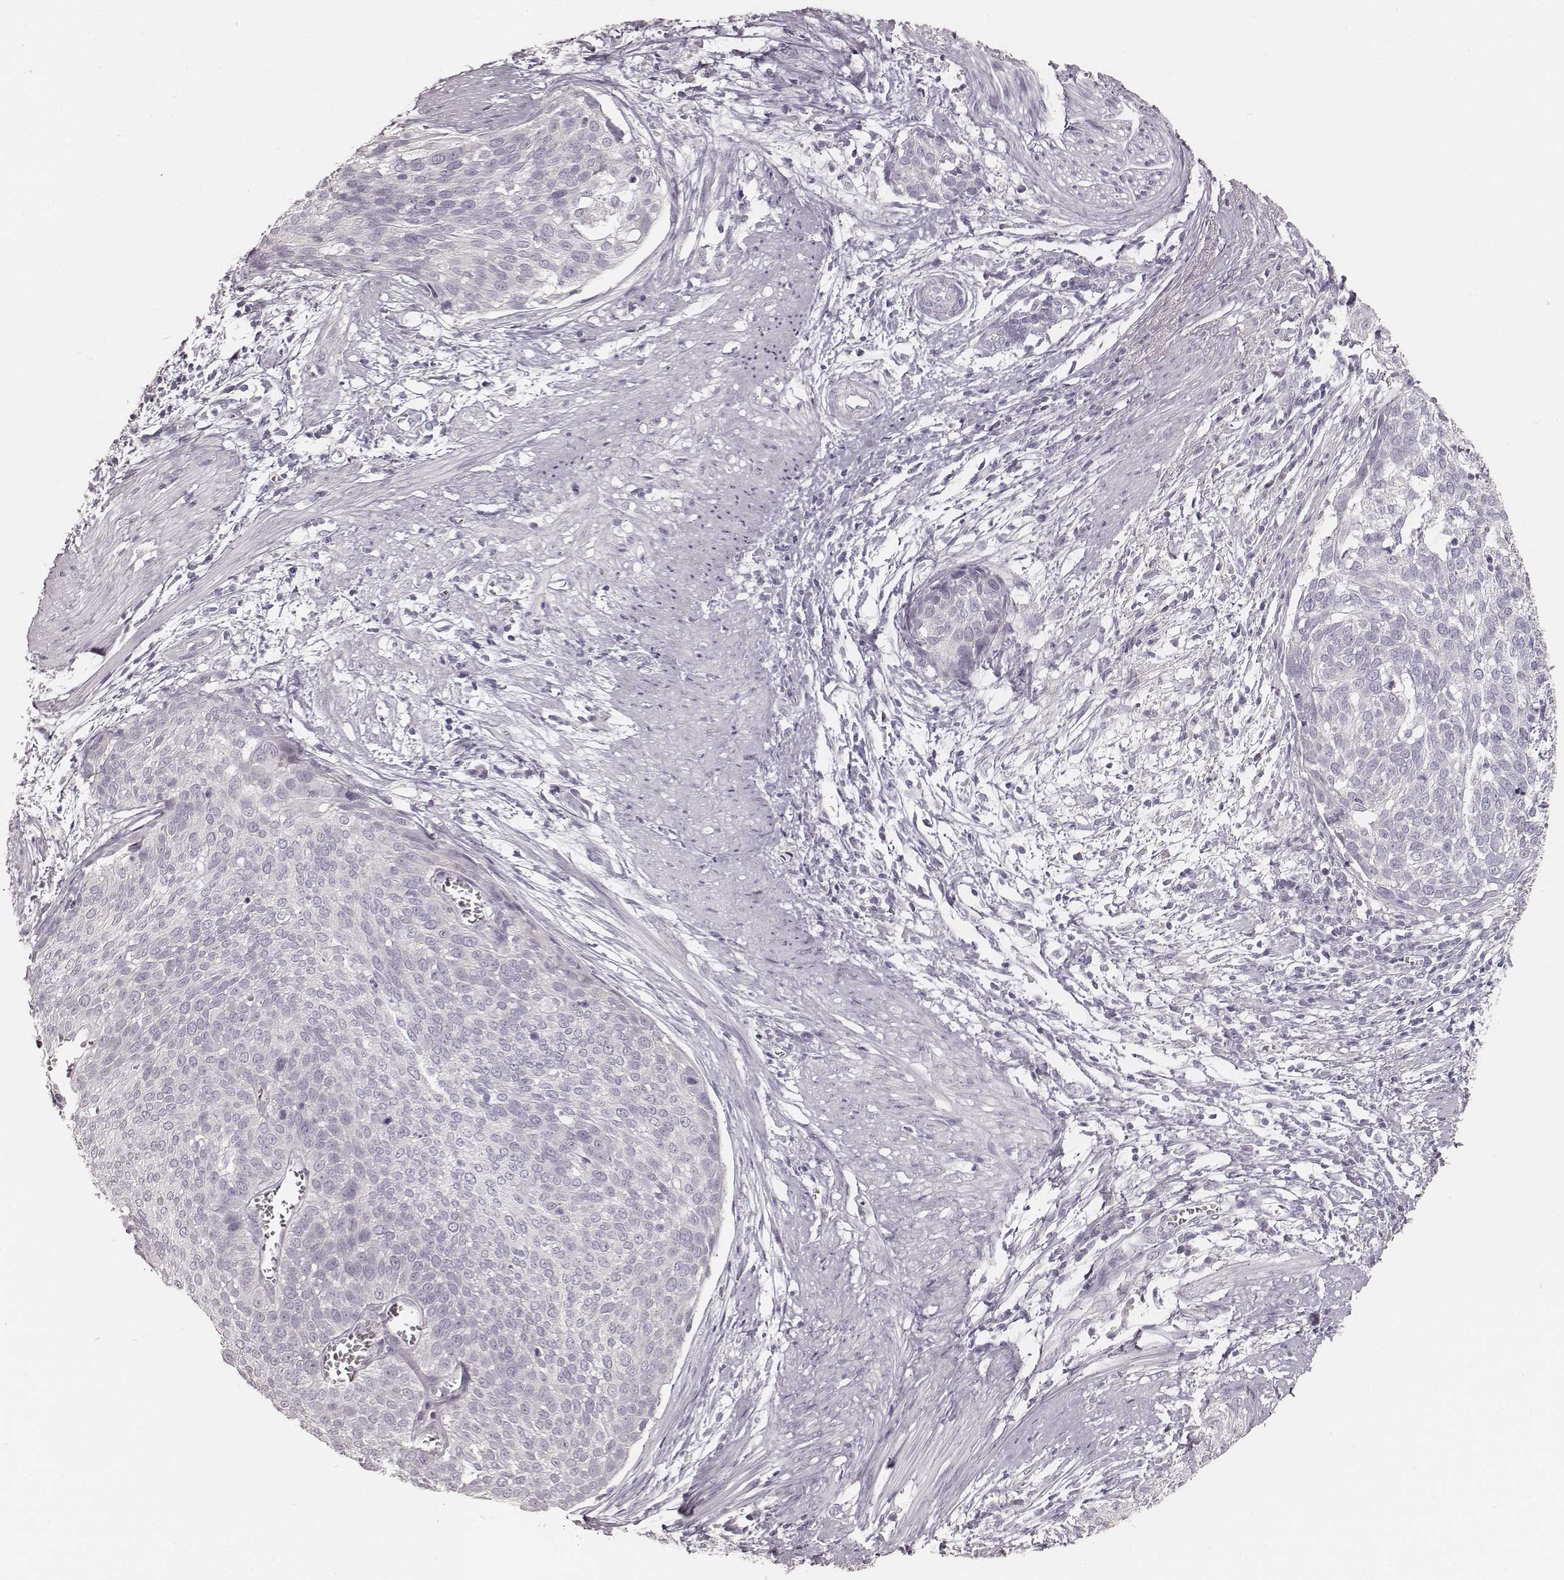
{"staining": {"intensity": "negative", "quantity": "none", "location": "none"}, "tissue": "cervical cancer", "cell_type": "Tumor cells", "image_type": "cancer", "snomed": [{"axis": "morphology", "description": "Squamous cell carcinoma, NOS"}, {"axis": "topography", "description": "Cervix"}], "caption": "A high-resolution image shows immunohistochemistry staining of cervical cancer (squamous cell carcinoma), which displays no significant staining in tumor cells.", "gene": "KRT26", "patient": {"sex": "female", "age": 39}}